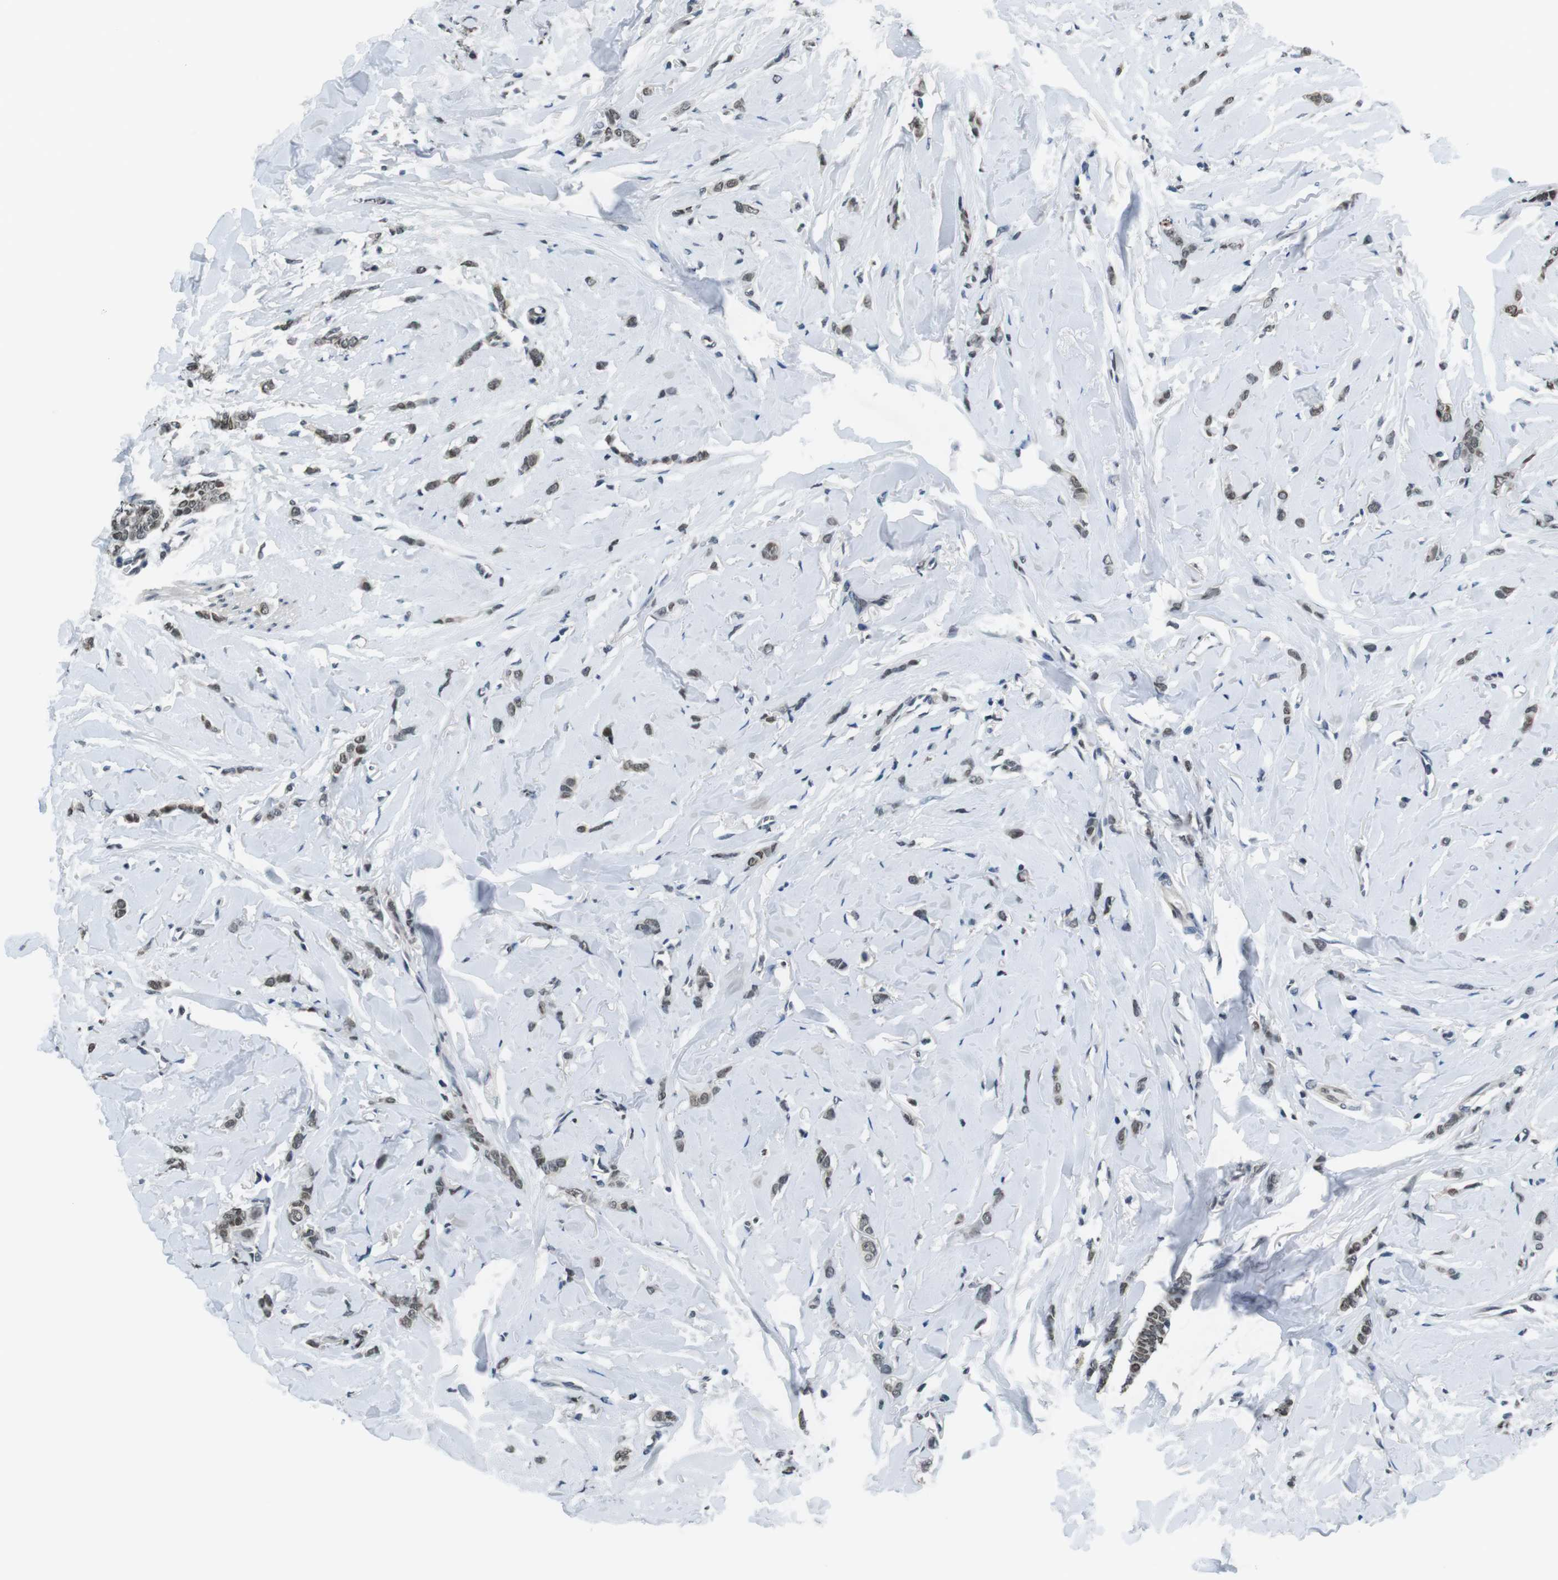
{"staining": {"intensity": "weak", "quantity": "<25%", "location": "nuclear"}, "tissue": "breast cancer", "cell_type": "Tumor cells", "image_type": "cancer", "snomed": [{"axis": "morphology", "description": "Lobular carcinoma"}, {"axis": "topography", "description": "Skin"}, {"axis": "topography", "description": "Breast"}], "caption": "The histopathology image displays no staining of tumor cells in breast cancer. (Stains: DAB (3,3'-diaminobenzidine) IHC with hematoxylin counter stain, Microscopy: brightfield microscopy at high magnification).", "gene": "NEK4", "patient": {"sex": "female", "age": 46}}